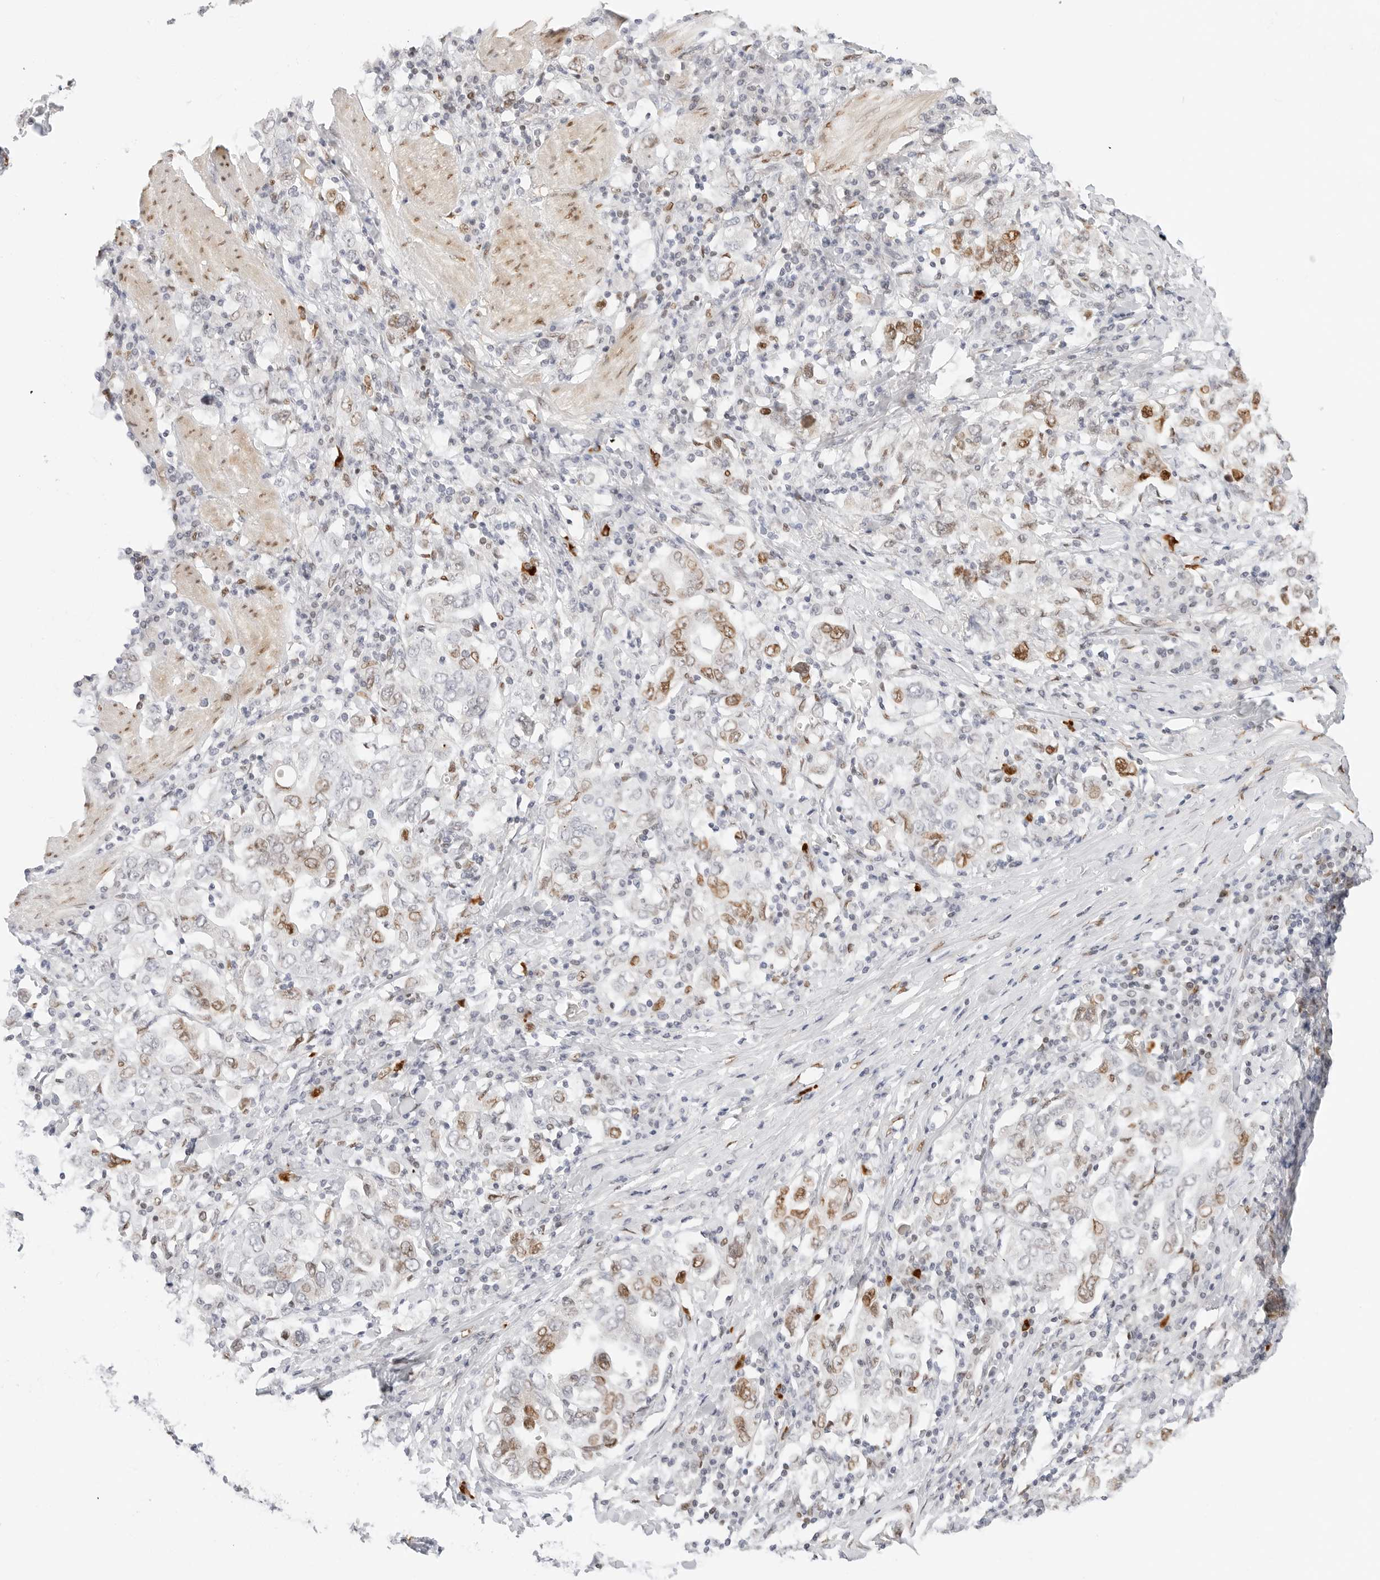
{"staining": {"intensity": "moderate", "quantity": "25%-75%", "location": "nuclear"}, "tissue": "stomach cancer", "cell_type": "Tumor cells", "image_type": "cancer", "snomed": [{"axis": "morphology", "description": "Adenocarcinoma, NOS"}, {"axis": "topography", "description": "Stomach, upper"}], "caption": "Immunohistochemical staining of stomach adenocarcinoma shows moderate nuclear protein expression in about 25%-75% of tumor cells.", "gene": "SPIDR", "patient": {"sex": "male", "age": 62}}